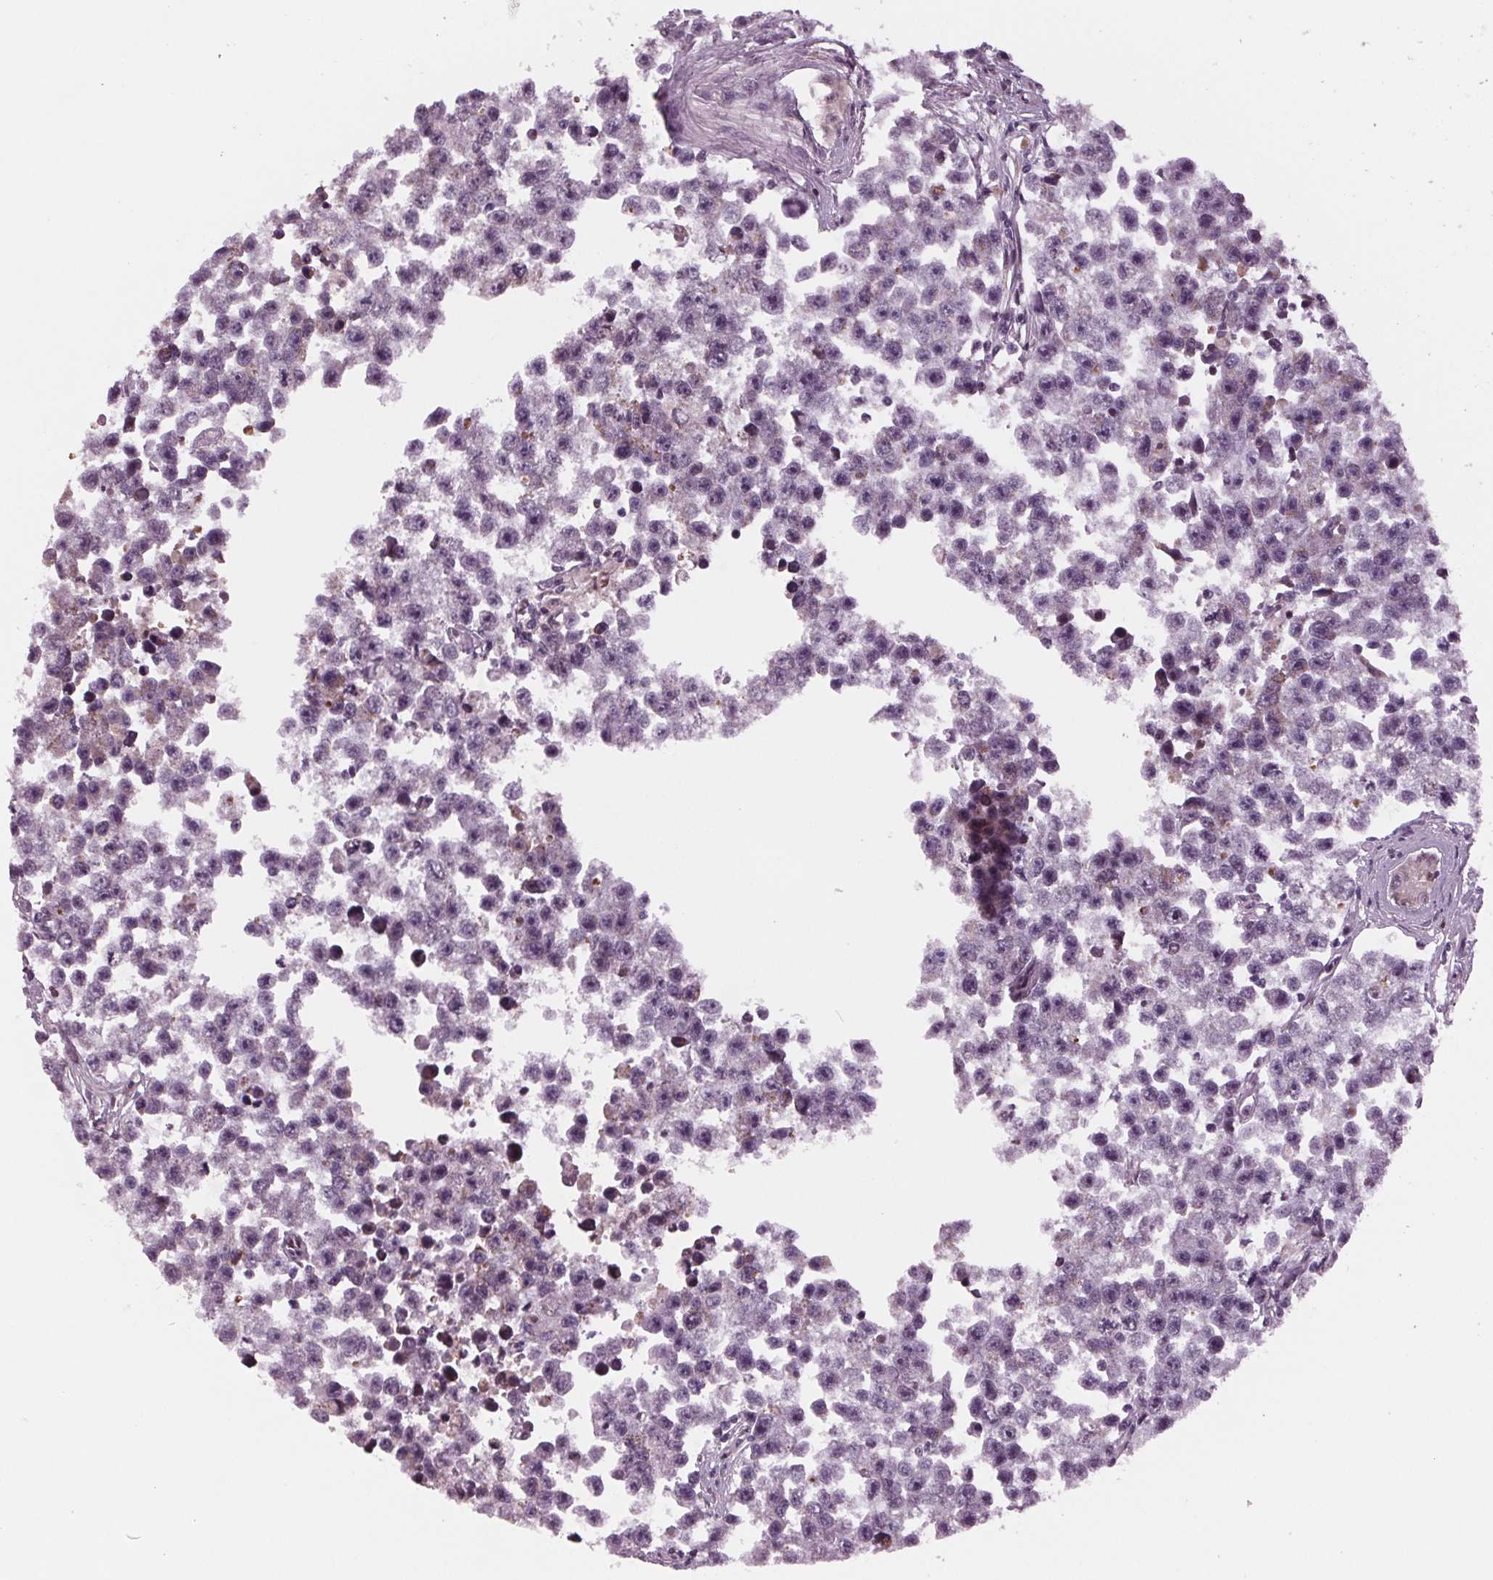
{"staining": {"intensity": "negative", "quantity": "none", "location": "none"}, "tissue": "testis cancer", "cell_type": "Tumor cells", "image_type": "cancer", "snomed": [{"axis": "morphology", "description": "Seminoma, NOS"}, {"axis": "topography", "description": "Testis"}], "caption": "A high-resolution image shows immunohistochemistry staining of testis seminoma, which shows no significant expression in tumor cells.", "gene": "STAT3", "patient": {"sex": "male", "age": 26}}